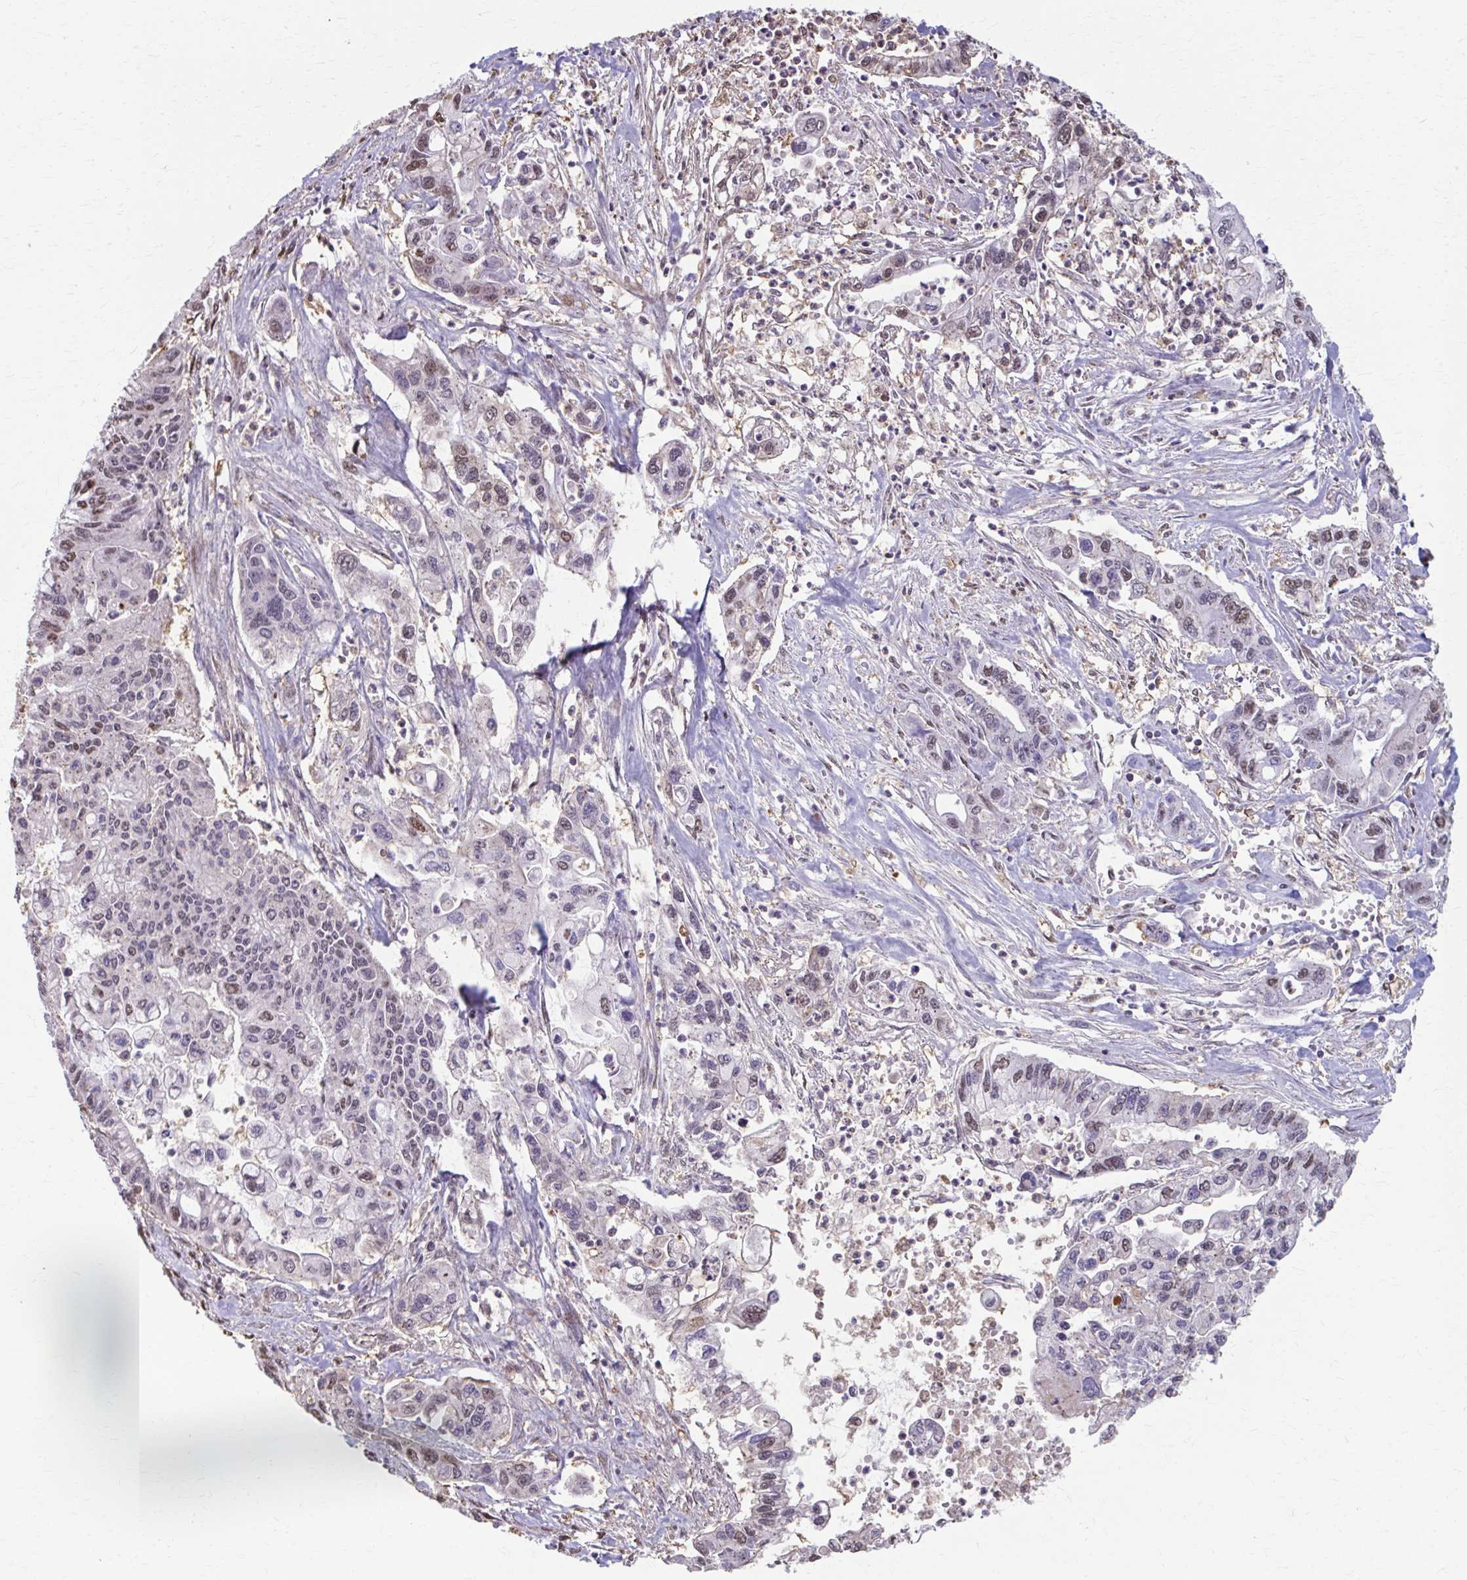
{"staining": {"intensity": "weak", "quantity": "<25%", "location": "nuclear"}, "tissue": "pancreatic cancer", "cell_type": "Tumor cells", "image_type": "cancer", "snomed": [{"axis": "morphology", "description": "Adenocarcinoma, NOS"}, {"axis": "topography", "description": "Pancreas"}], "caption": "A micrograph of human pancreatic cancer is negative for staining in tumor cells. (Brightfield microscopy of DAB IHC at high magnification).", "gene": "ING4", "patient": {"sex": "male", "age": 62}}